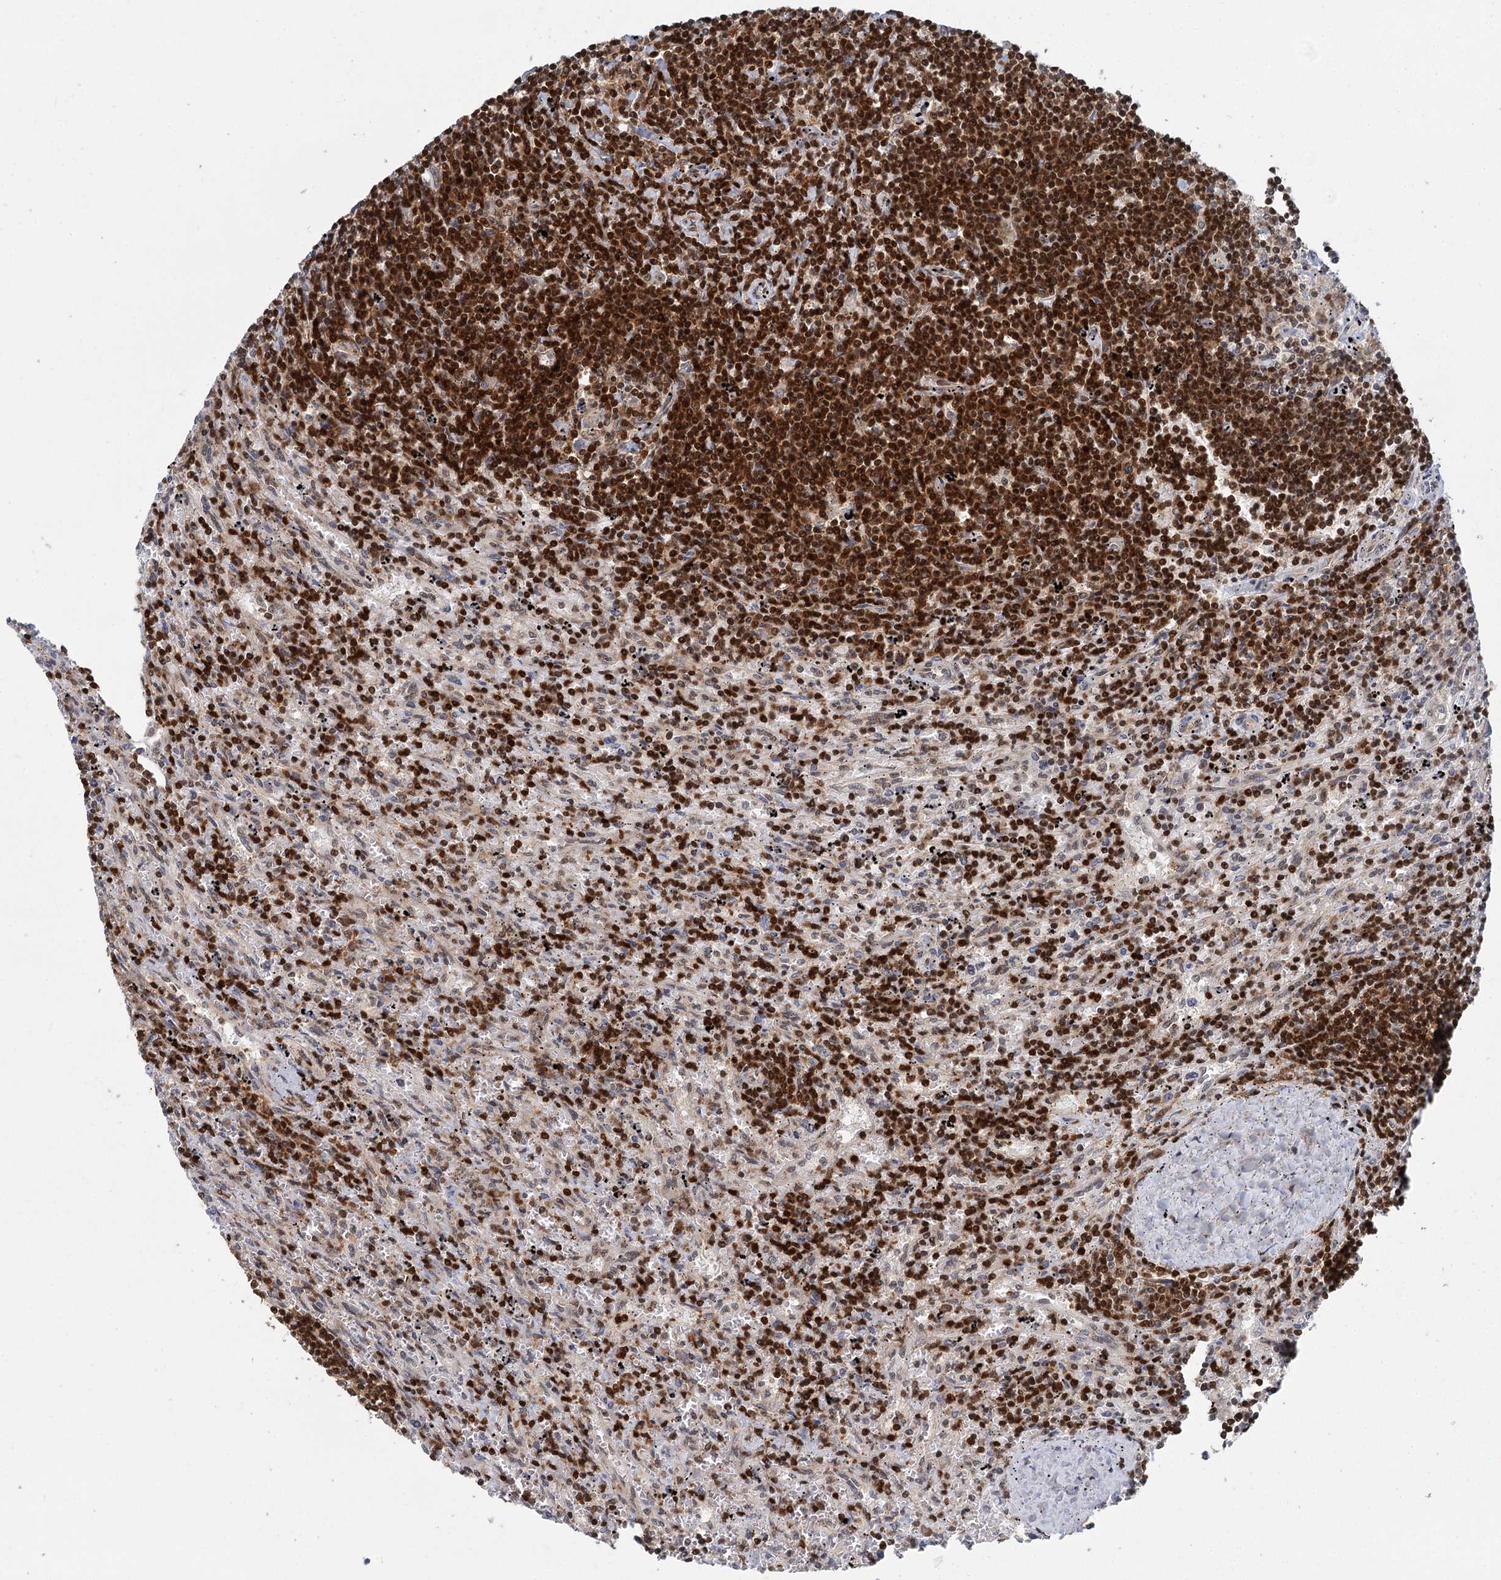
{"staining": {"intensity": "strong", "quantity": ">75%", "location": "nuclear"}, "tissue": "lymphoma", "cell_type": "Tumor cells", "image_type": "cancer", "snomed": [{"axis": "morphology", "description": "Malignant lymphoma, non-Hodgkin's type, Low grade"}, {"axis": "topography", "description": "Spleen"}], "caption": "Lymphoma stained with DAB immunohistochemistry shows high levels of strong nuclear expression in approximately >75% of tumor cells.", "gene": "GPATCH11", "patient": {"sex": "male", "age": 76}}